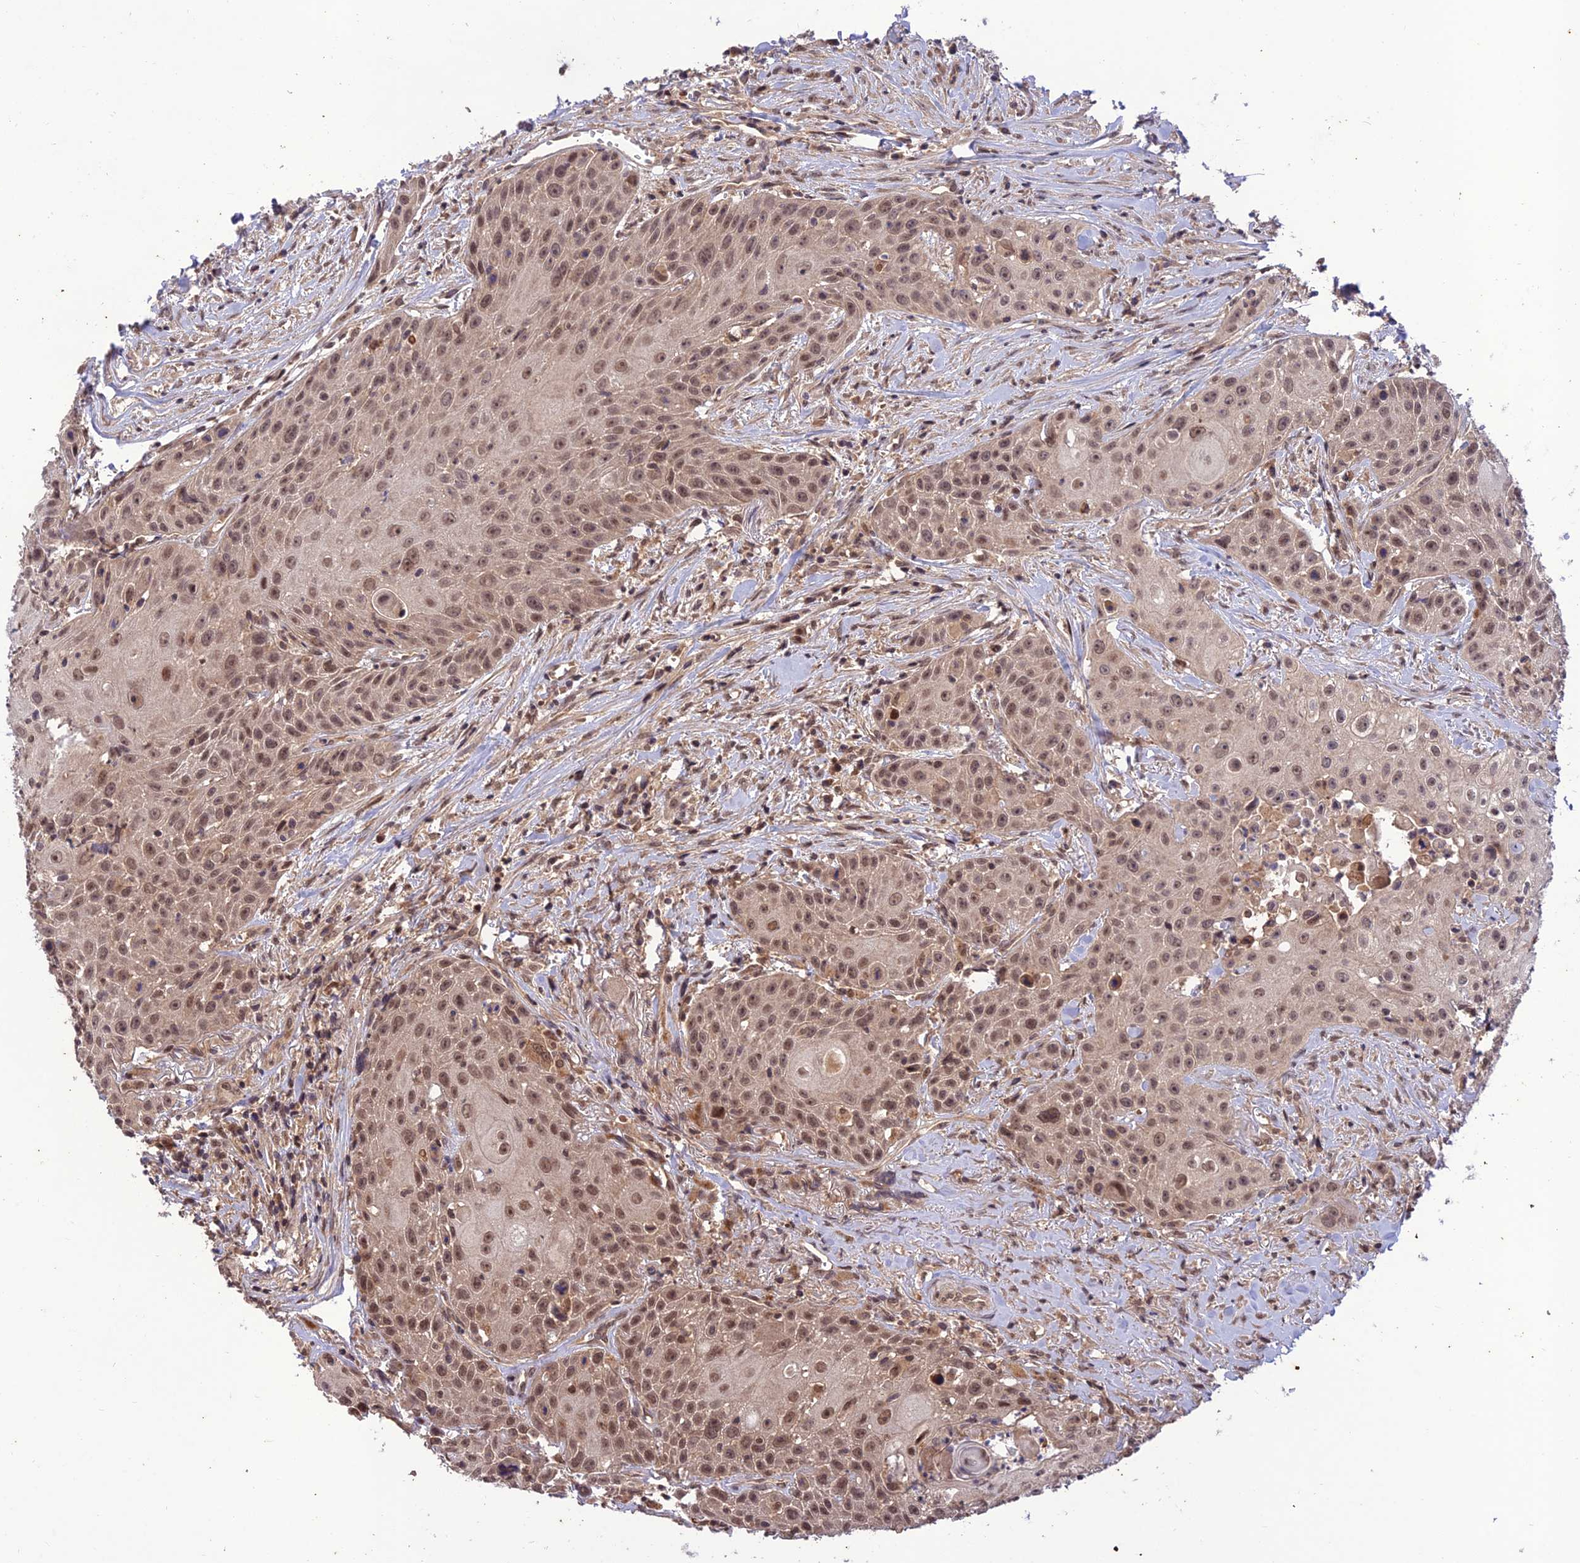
{"staining": {"intensity": "moderate", "quantity": ">75%", "location": "nuclear"}, "tissue": "head and neck cancer", "cell_type": "Tumor cells", "image_type": "cancer", "snomed": [{"axis": "morphology", "description": "Squamous cell carcinoma, NOS"}, {"axis": "topography", "description": "Oral tissue"}, {"axis": "topography", "description": "Head-Neck"}], "caption": "Moderate nuclear protein positivity is seen in about >75% of tumor cells in head and neck squamous cell carcinoma.", "gene": "REV1", "patient": {"sex": "female", "age": 82}}